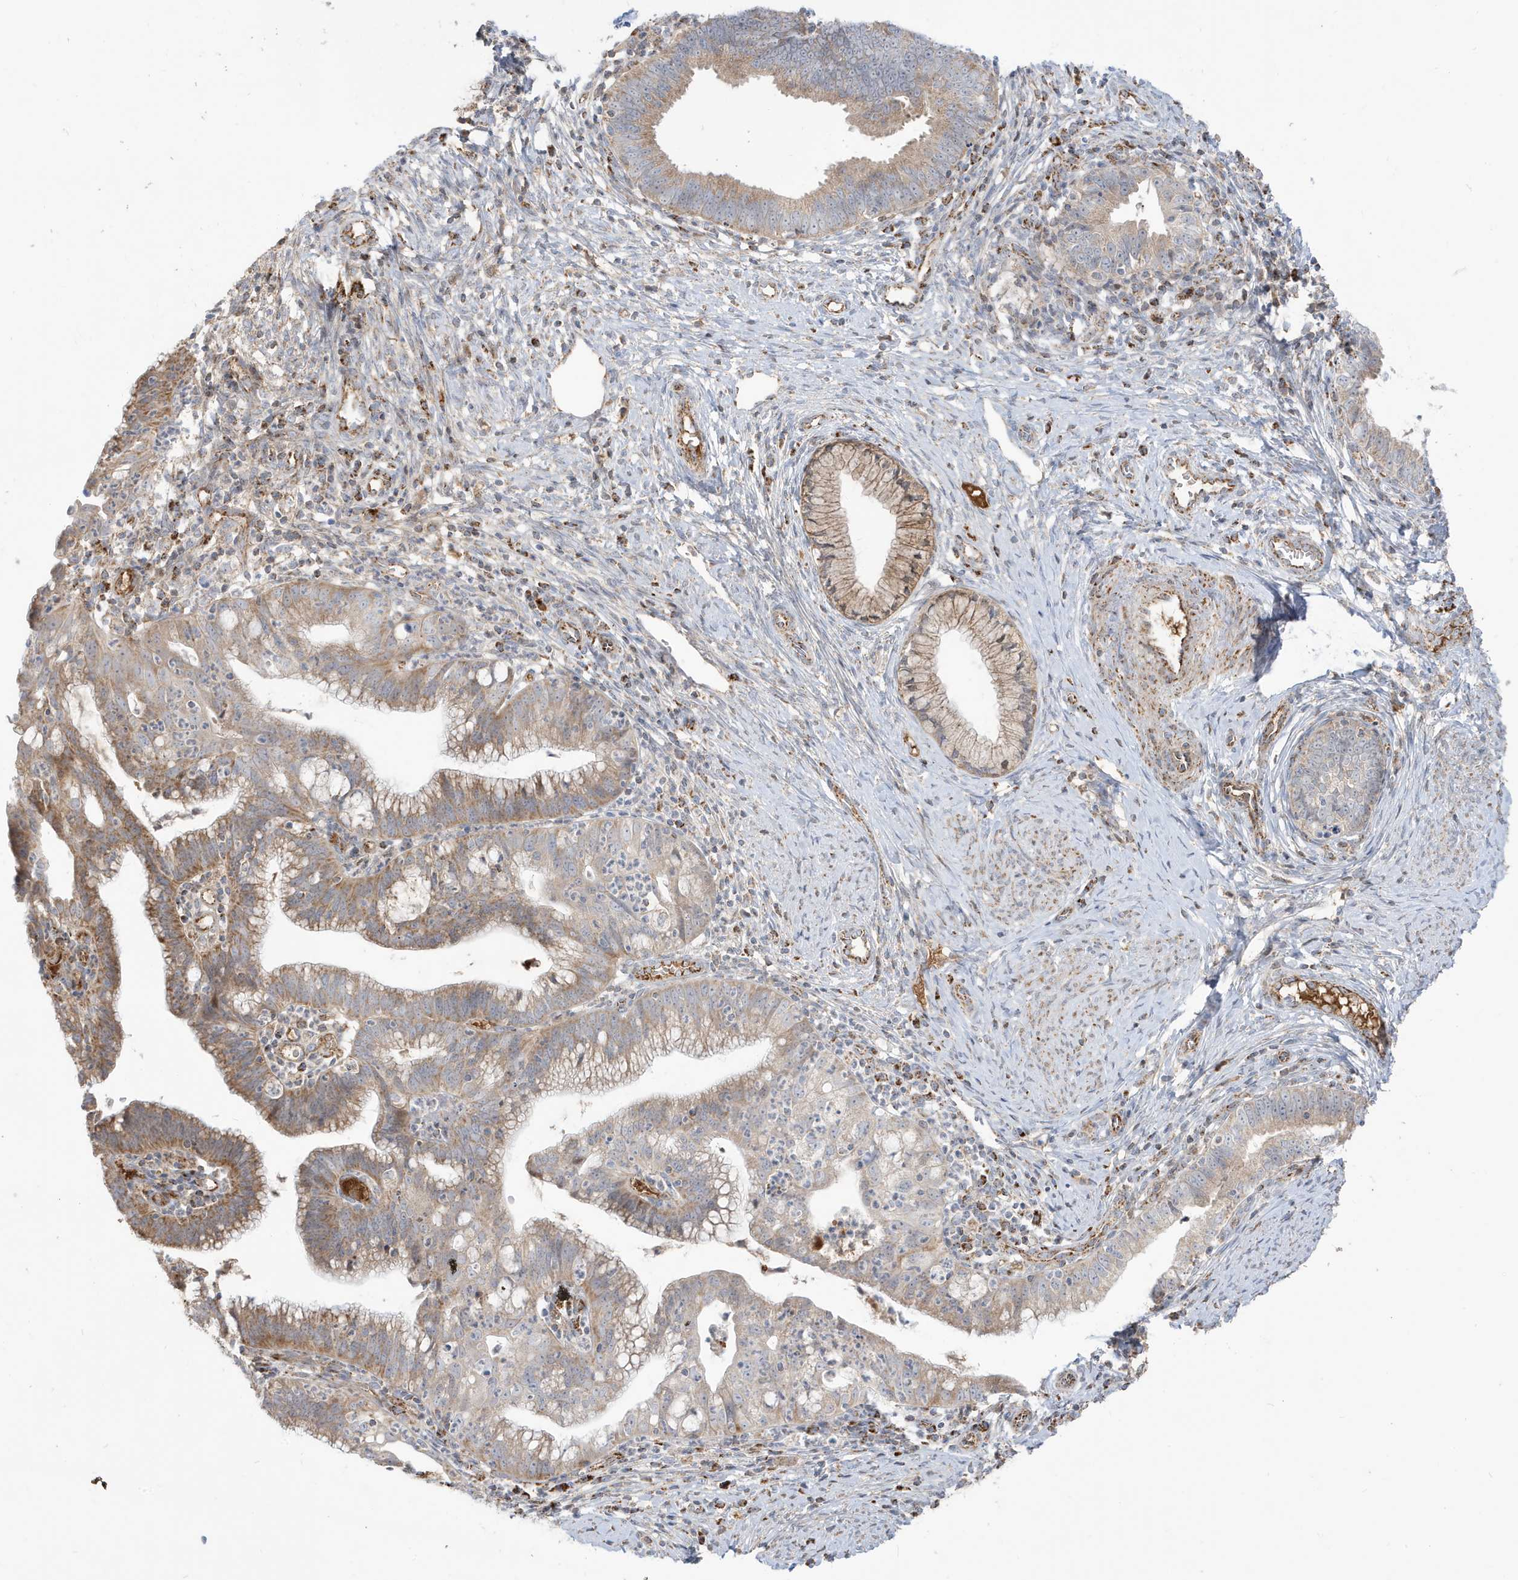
{"staining": {"intensity": "moderate", "quantity": "25%-75%", "location": "cytoplasmic/membranous"}, "tissue": "cervical cancer", "cell_type": "Tumor cells", "image_type": "cancer", "snomed": [{"axis": "morphology", "description": "Adenocarcinoma, NOS"}, {"axis": "topography", "description": "Cervix"}], "caption": "High-magnification brightfield microscopy of cervical cancer (adenocarcinoma) stained with DAB (brown) and counterstained with hematoxylin (blue). tumor cells exhibit moderate cytoplasmic/membranous positivity is identified in about25%-75% of cells.", "gene": "IFT57", "patient": {"sex": "female", "age": 36}}